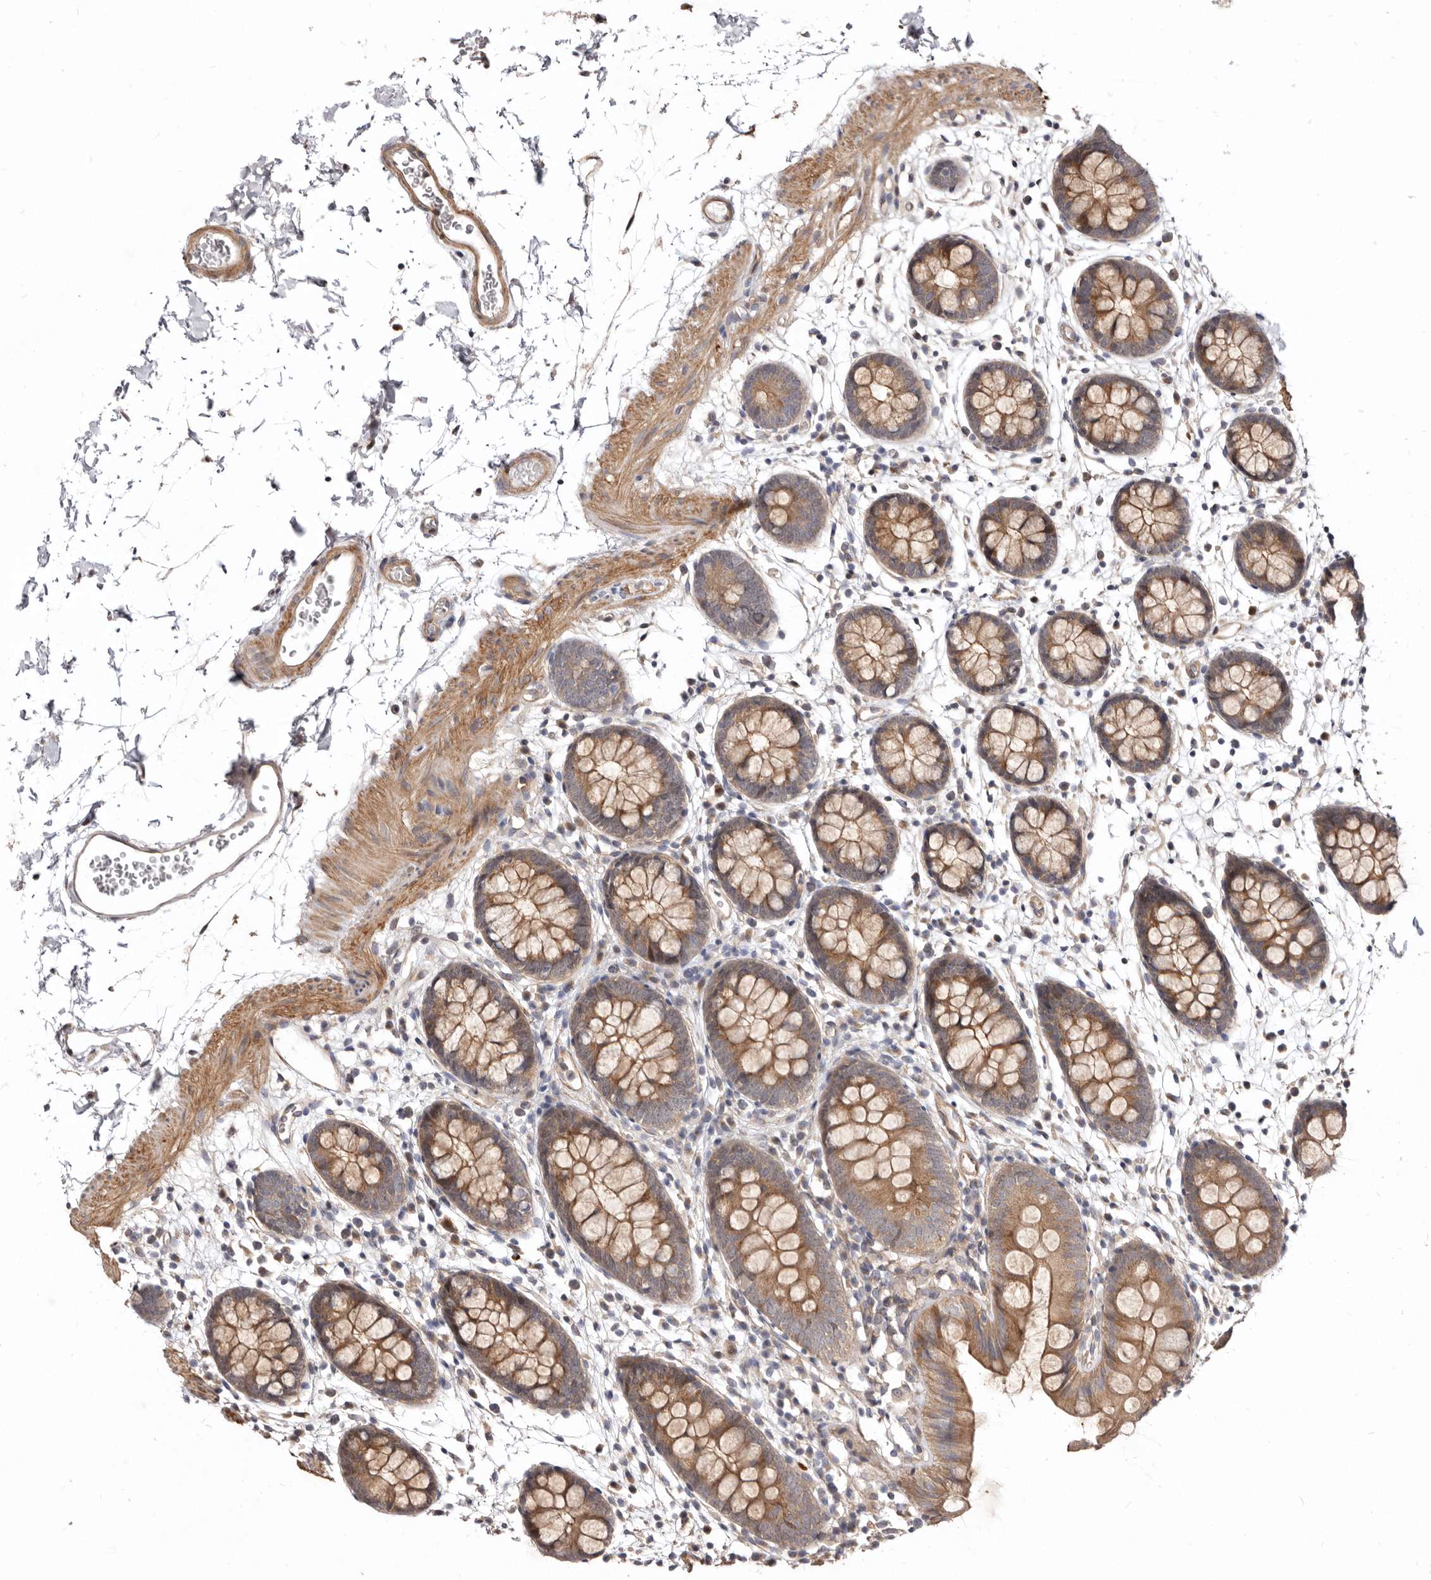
{"staining": {"intensity": "moderate", "quantity": ">75%", "location": "cytoplasmic/membranous"}, "tissue": "colon", "cell_type": "Endothelial cells", "image_type": "normal", "snomed": [{"axis": "morphology", "description": "Normal tissue, NOS"}, {"axis": "topography", "description": "Colon"}], "caption": "Moderate cytoplasmic/membranous protein expression is present in approximately >75% of endothelial cells in colon. The protein of interest is shown in brown color, while the nuclei are stained blue.", "gene": "GPATCH4", "patient": {"sex": "male", "age": 56}}